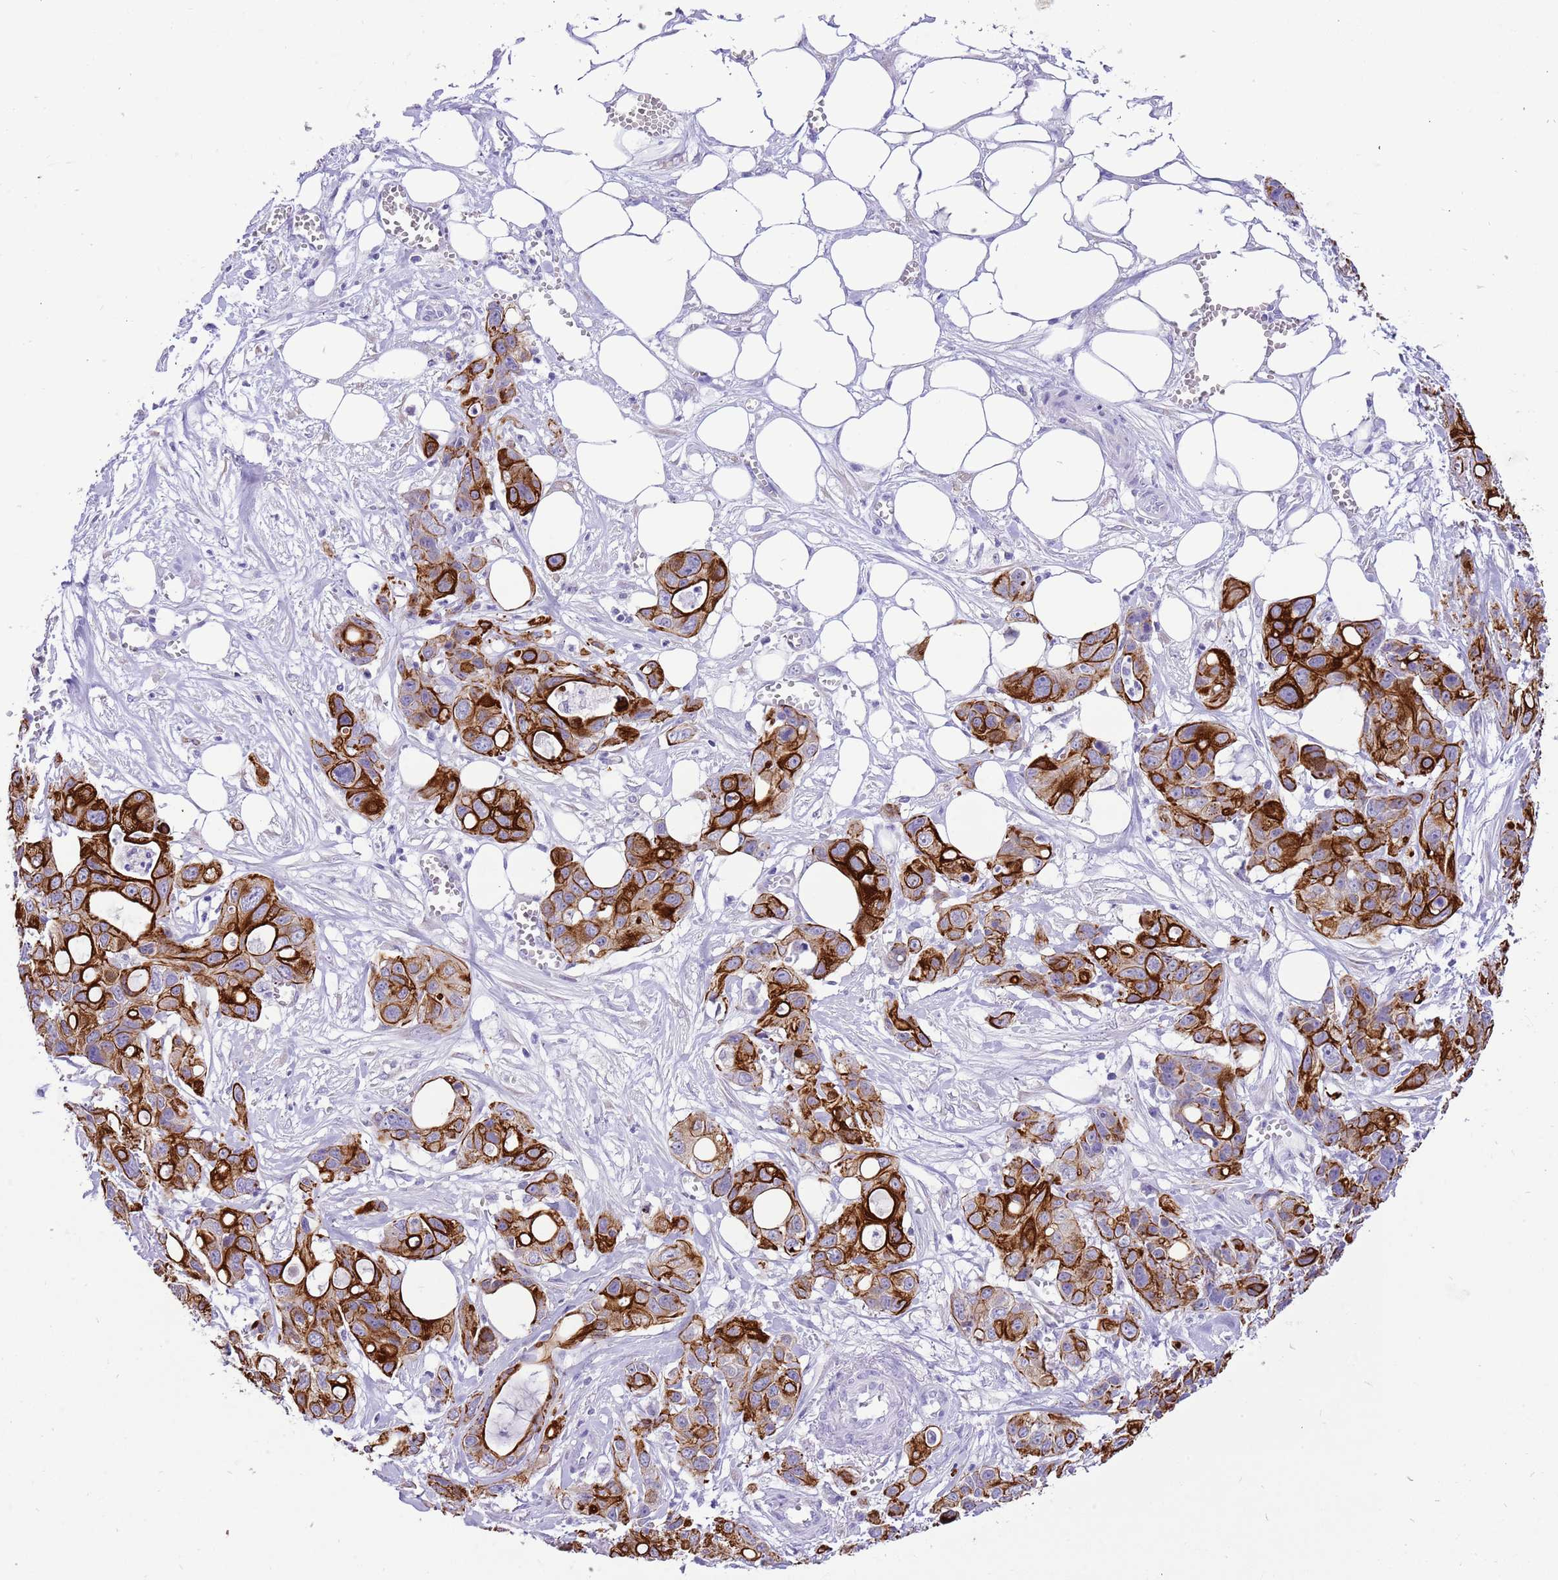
{"staining": {"intensity": "strong", "quantity": ">75%", "location": "cytoplasmic/membranous"}, "tissue": "ovarian cancer", "cell_type": "Tumor cells", "image_type": "cancer", "snomed": [{"axis": "morphology", "description": "Cystadenocarcinoma, mucinous, NOS"}, {"axis": "topography", "description": "Ovary"}], "caption": "Mucinous cystadenocarcinoma (ovarian) stained for a protein reveals strong cytoplasmic/membranous positivity in tumor cells.", "gene": "R3HDM4", "patient": {"sex": "female", "age": 70}}